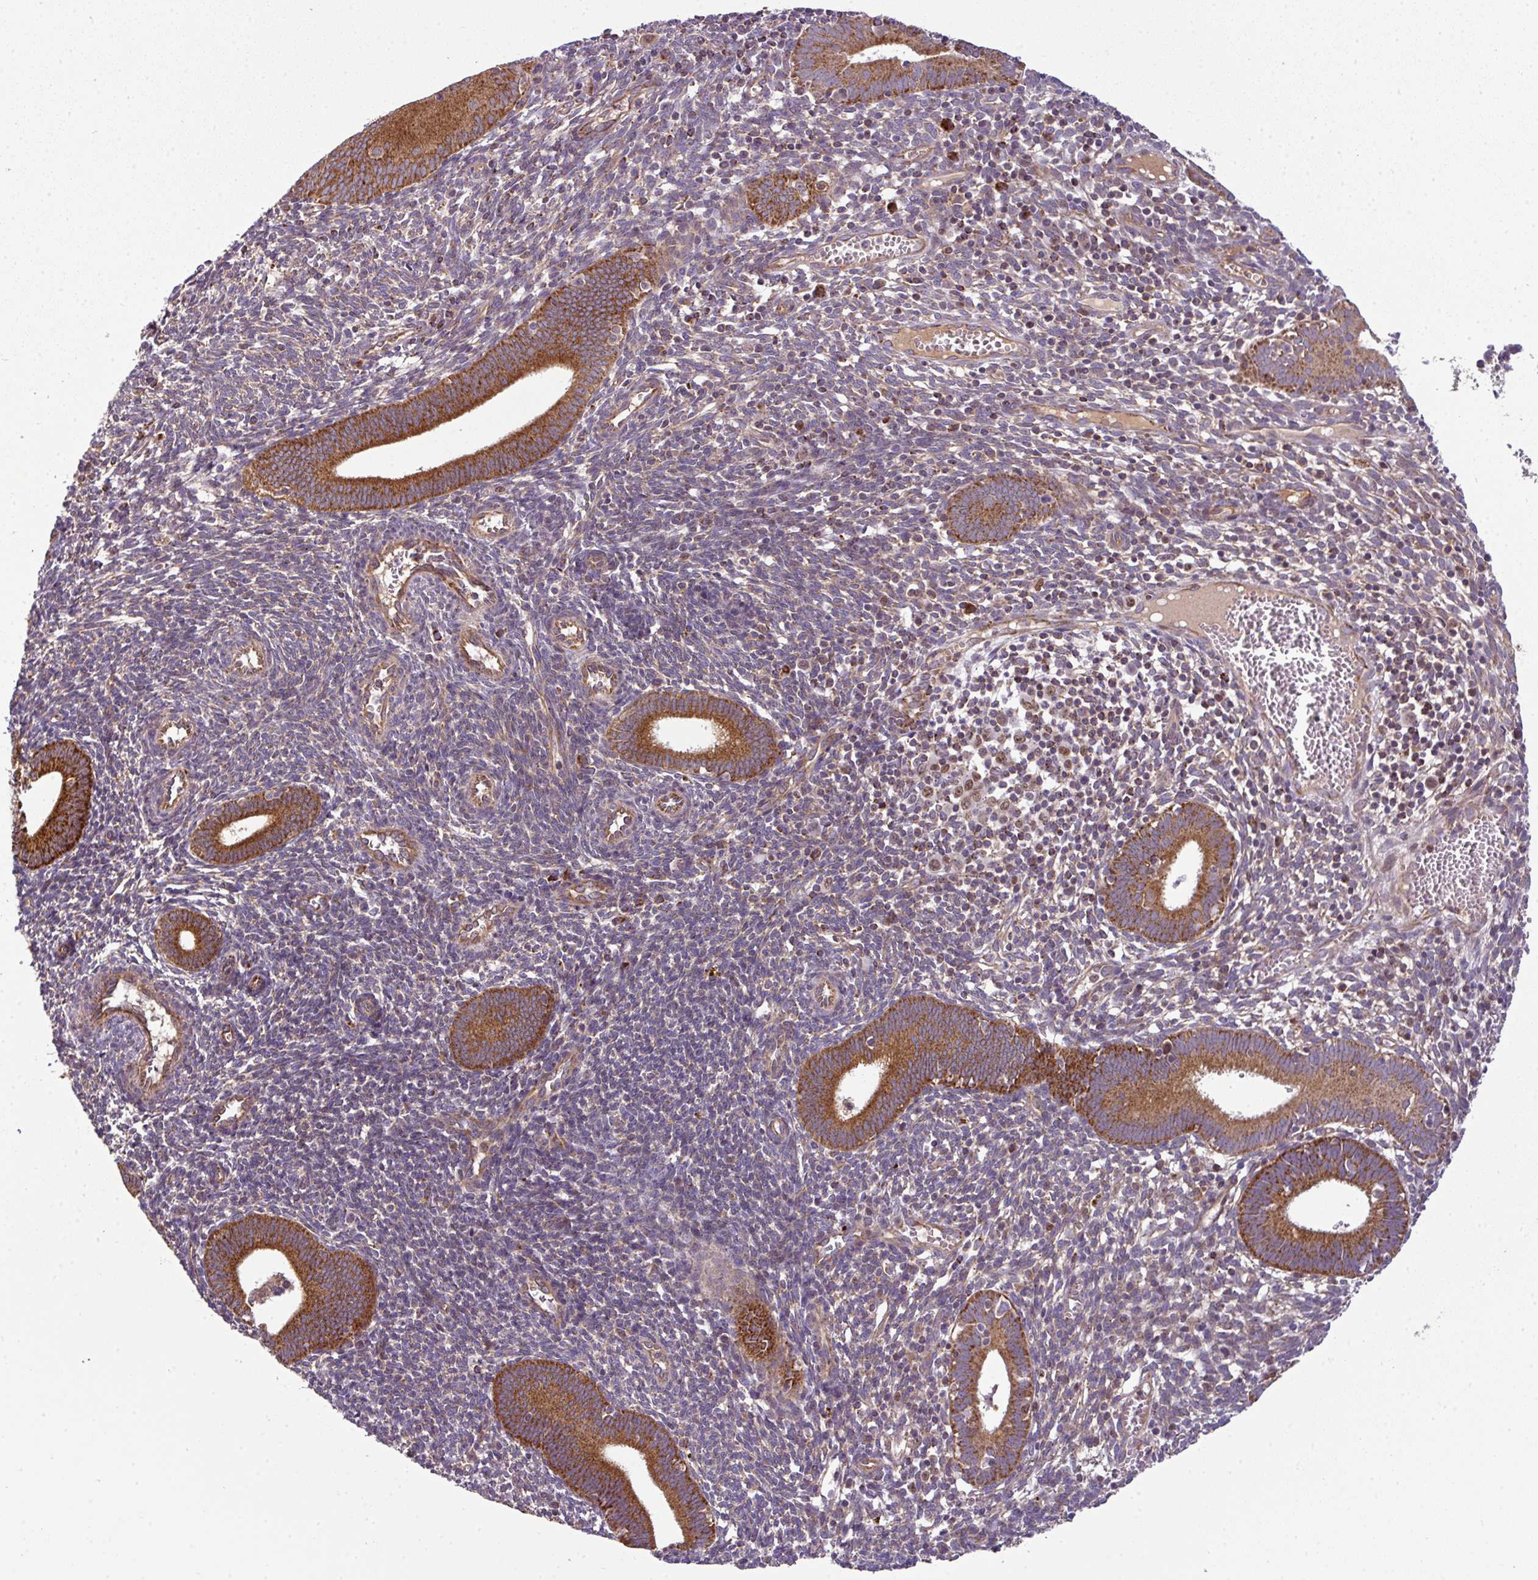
{"staining": {"intensity": "weak", "quantity": "25%-75%", "location": "cytoplasmic/membranous"}, "tissue": "endometrium", "cell_type": "Cells in endometrial stroma", "image_type": "normal", "snomed": [{"axis": "morphology", "description": "Normal tissue, NOS"}, {"axis": "topography", "description": "Endometrium"}], "caption": "Cells in endometrial stroma exhibit low levels of weak cytoplasmic/membranous staining in about 25%-75% of cells in benign human endometrium. The protein is shown in brown color, while the nuclei are stained blue.", "gene": "PRELID3B", "patient": {"sex": "female", "age": 41}}